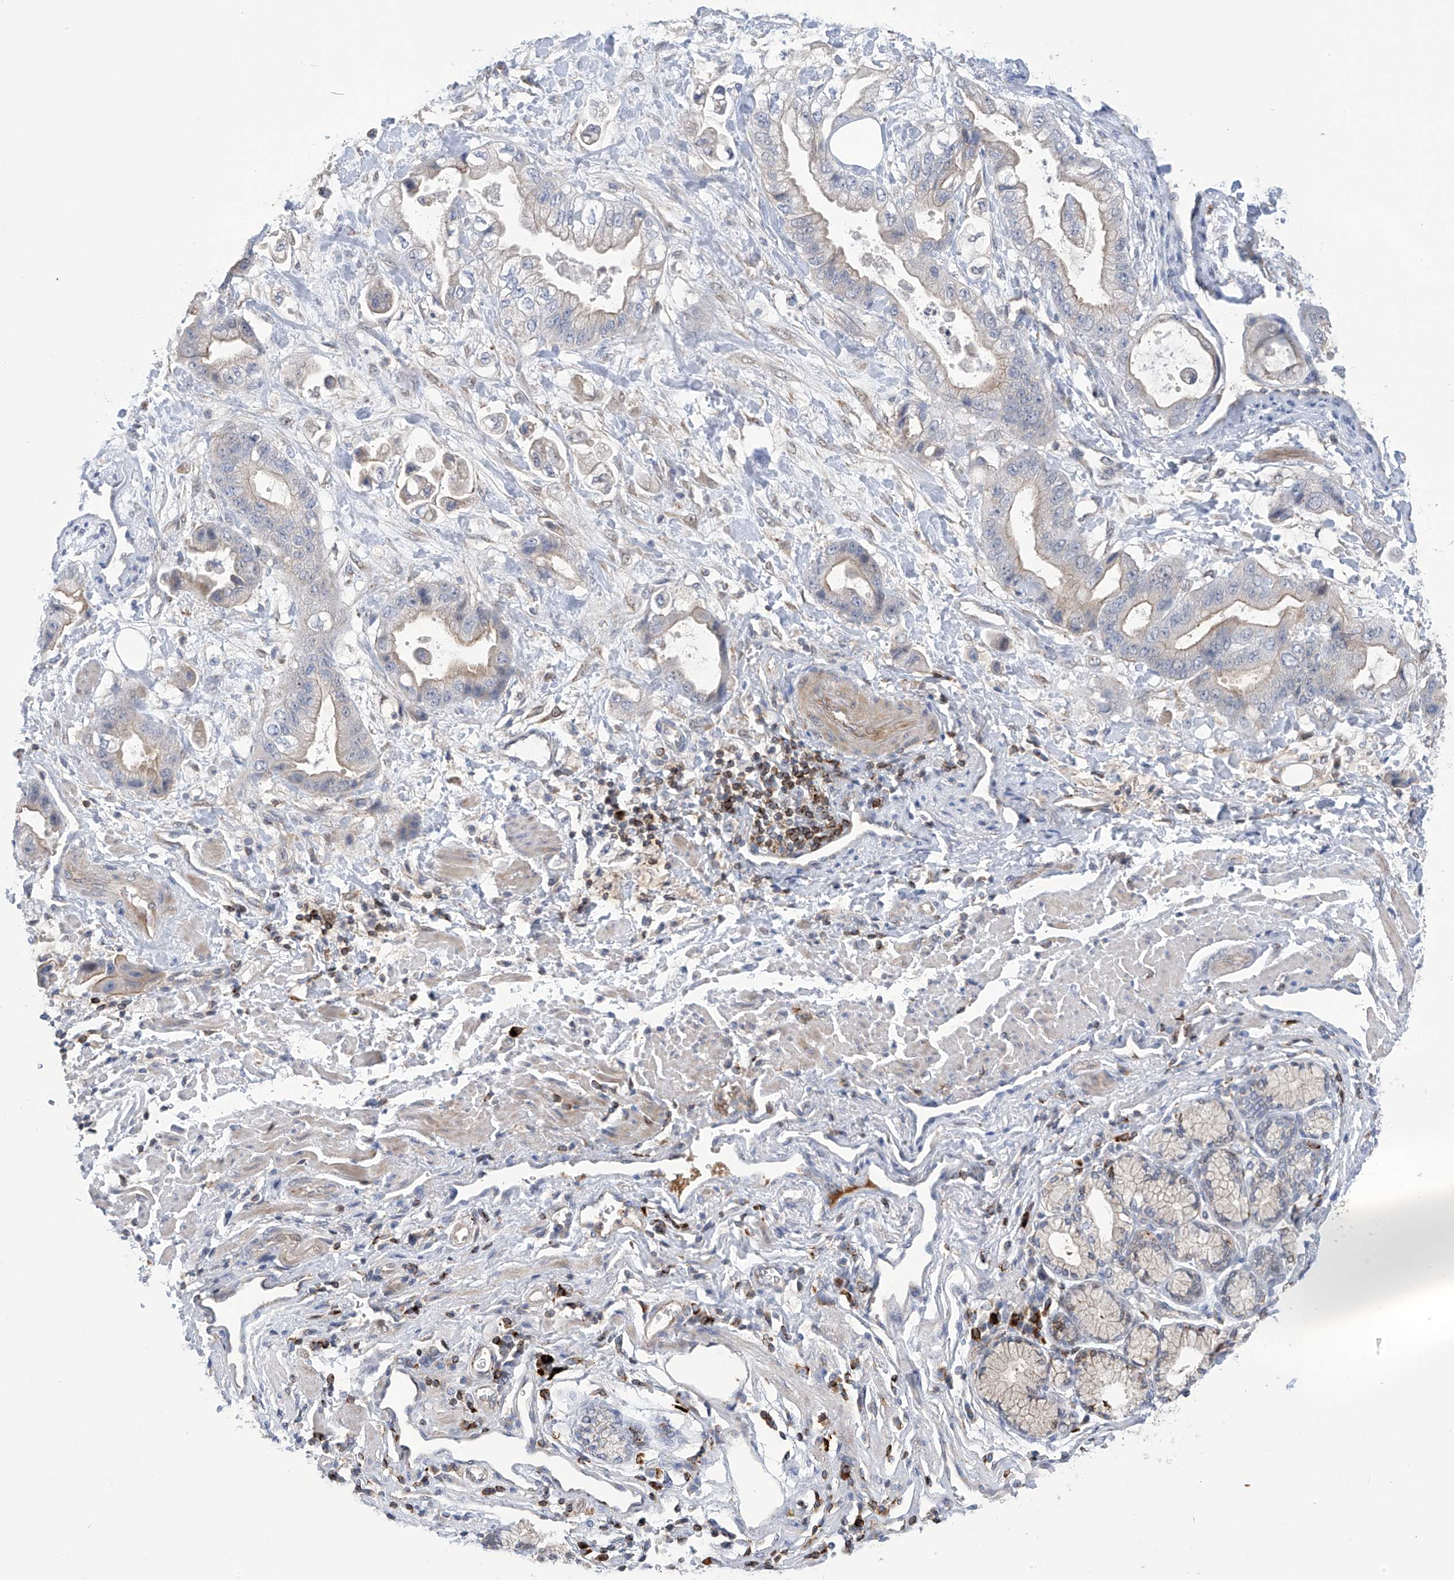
{"staining": {"intensity": "weak", "quantity": "<25%", "location": "cytoplasmic/membranous"}, "tissue": "stomach cancer", "cell_type": "Tumor cells", "image_type": "cancer", "snomed": [{"axis": "morphology", "description": "Adenocarcinoma, NOS"}, {"axis": "topography", "description": "Stomach"}], "caption": "Adenocarcinoma (stomach) was stained to show a protein in brown. There is no significant staining in tumor cells.", "gene": "IBA57", "patient": {"sex": "male", "age": 62}}